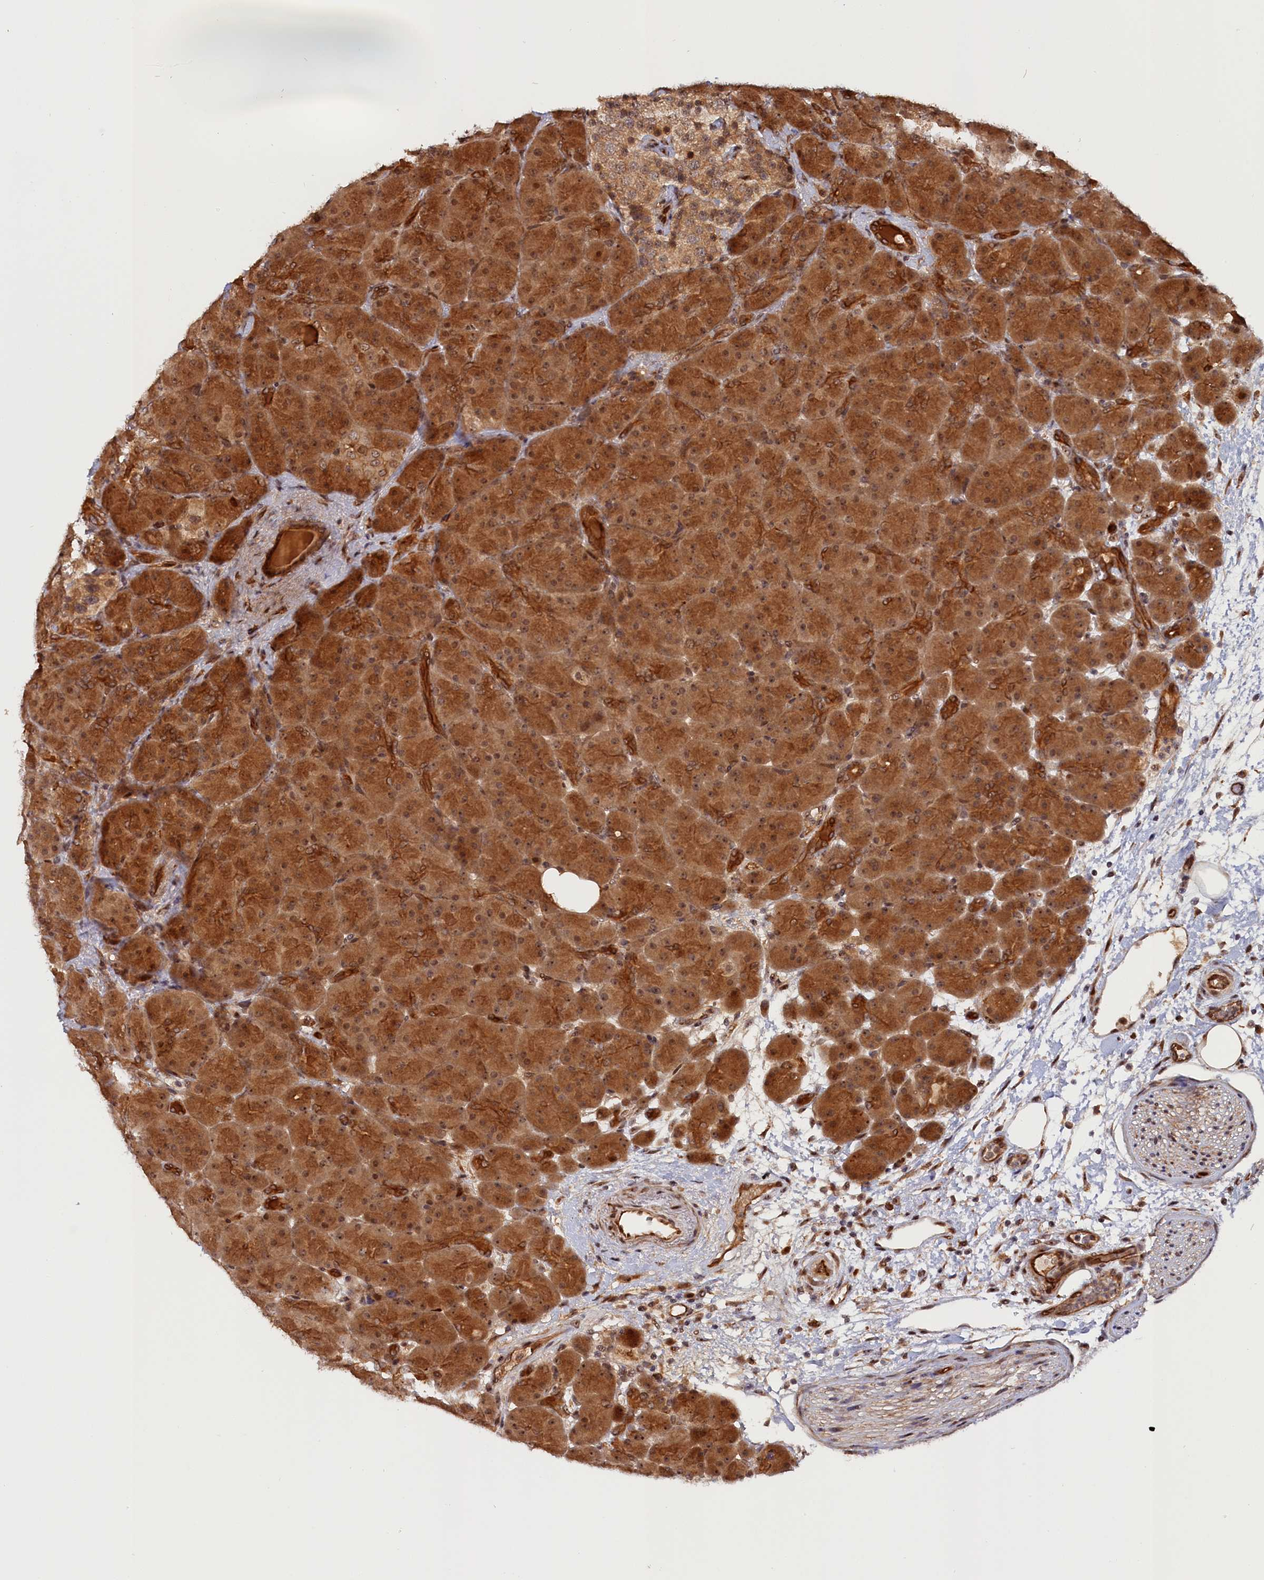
{"staining": {"intensity": "strong", "quantity": ">75%", "location": "cytoplasmic/membranous,nuclear"}, "tissue": "pancreas", "cell_type": "Exocrine glandular cells", "image_type": "normal", "snomed": [{"axis": "morphology", "description": "Normal tissue, NOS"}, {"axis": "topography", "description": "Pancreas"}], "caption": "Immunohistochemistry (IHC) of benign pancreas displays high levels of strong cytoplasmic/membranous,nuclear positivity in approximately >75% of exocrine glandular cells.", "gene": "ANKRD24", "patient": {"sex": "male", "age": 66}}